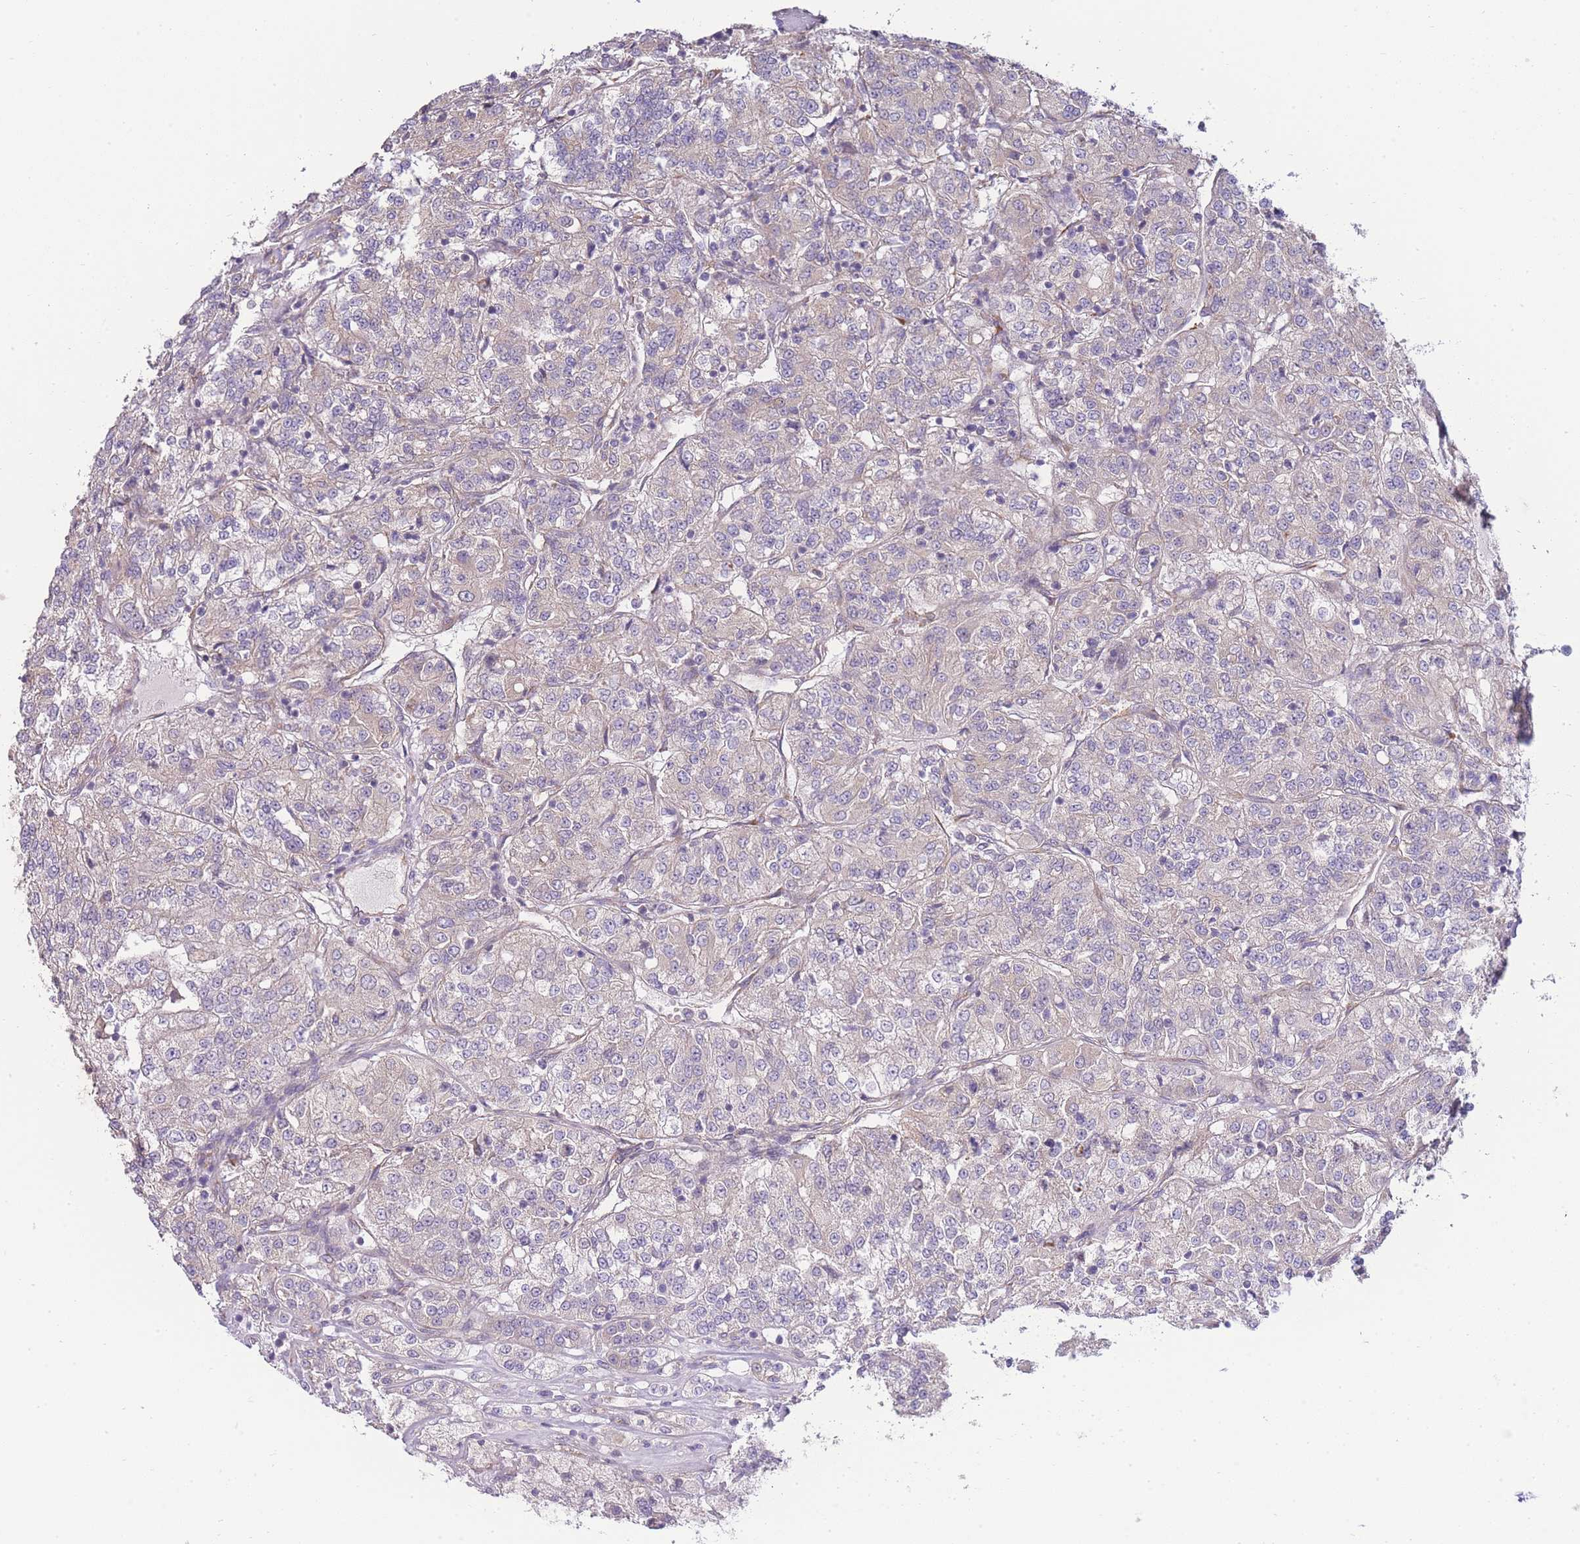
{"staining": {"intensity": "negative", "quantity": "none", "location": "none"}, "tissue": "renal cancer", "cell_type": "Tumor cells", "image_type": "cancer", "snomed": [{"axis": "morphology", "description": "Adenocarcinoma, NOS"}, {"axis": "topography", "description": "Kidney"}], "caption": "This micrograph is of renal cancer stained with immunohistochemistry (IHC) to label a protein in brown with the nuclei are counter-stained blue. There is no expression in tumor cells.", "gene": "BEX1", "patient": {"sex": "female", "age": 63}}